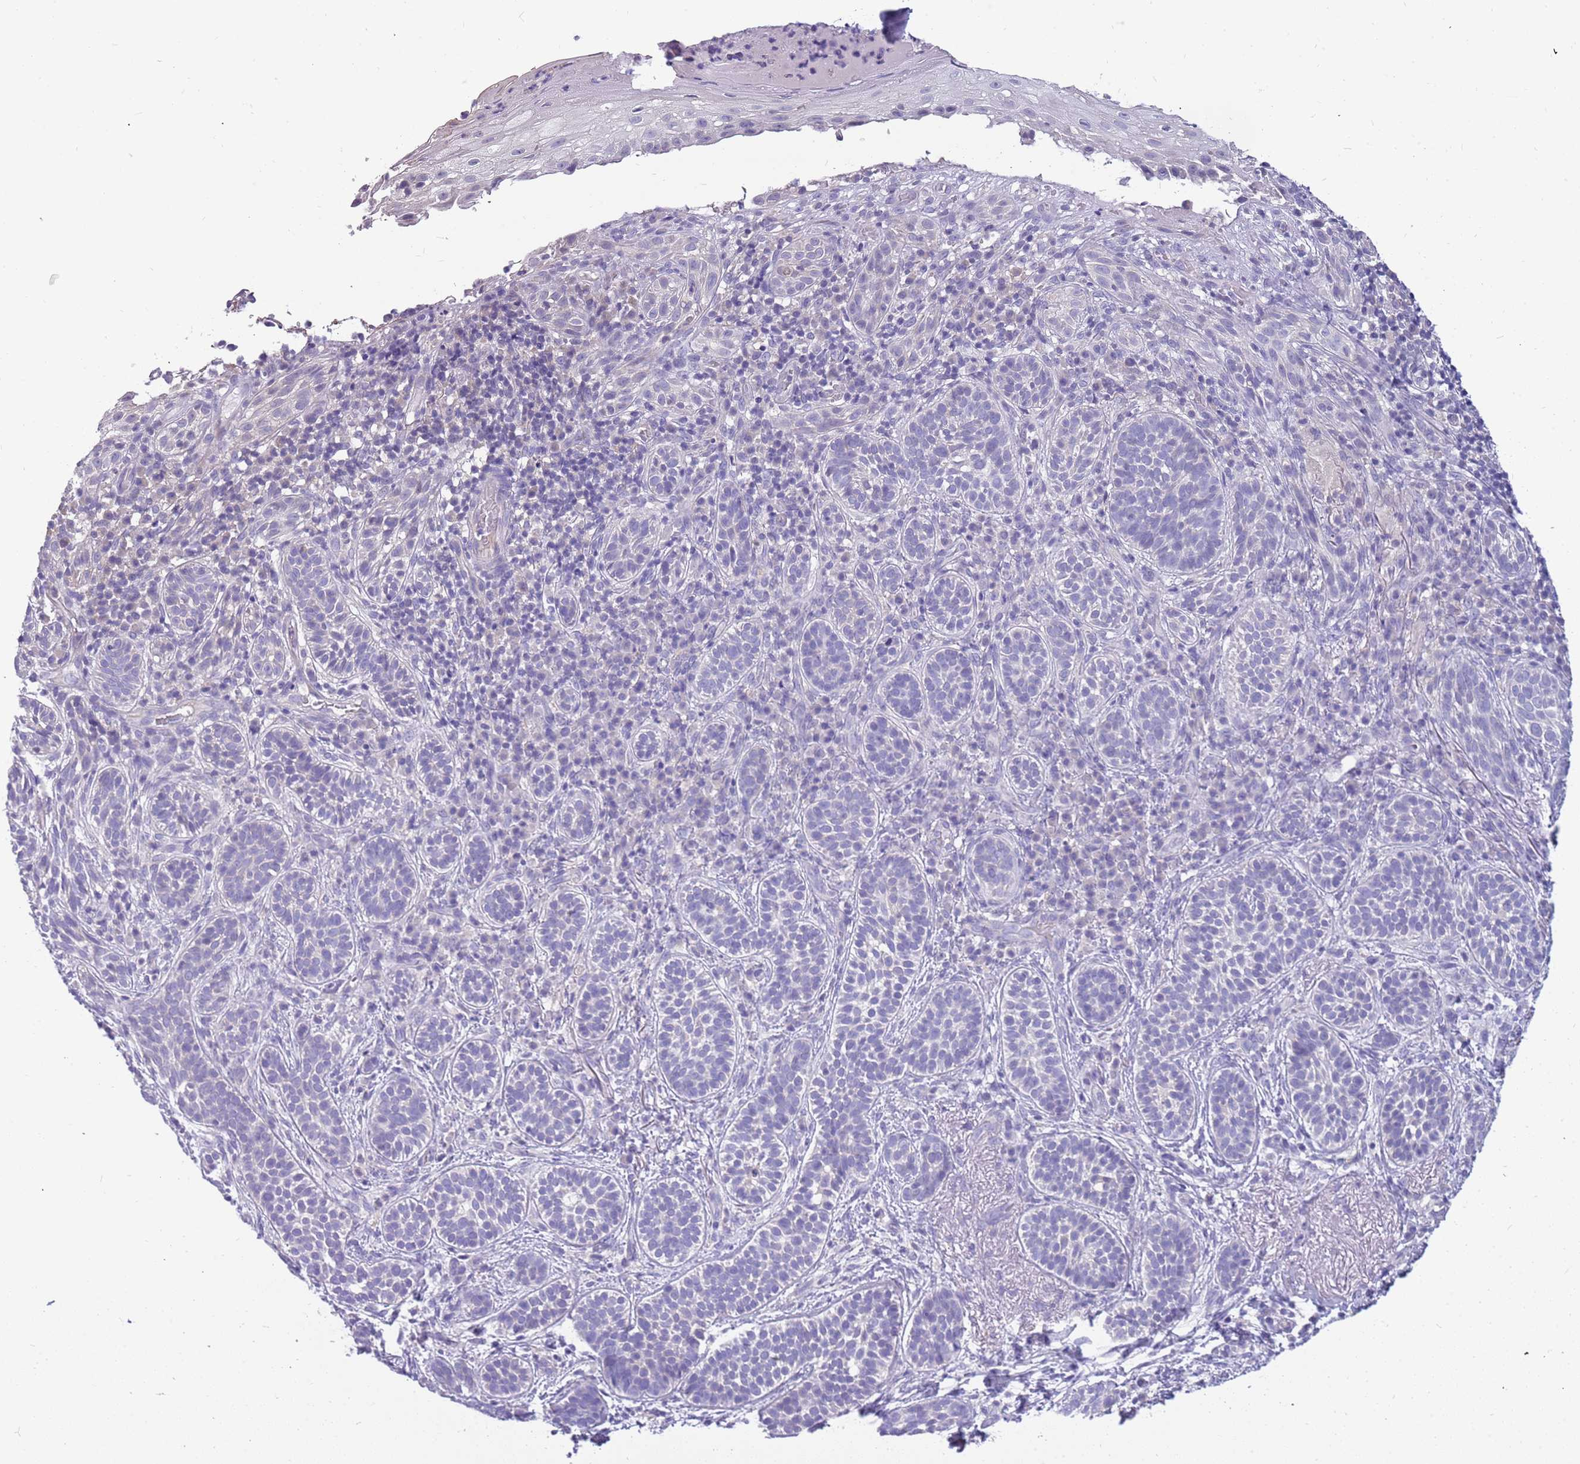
{"staining": {"intensity": "negative", "quantity": "none", "location": "none"}, "tissue": "skin cancer", "cell_type": "Tumor cells", "image_type": "cancer", "snomed": [{"axis": "morphology", "description": "Basal cell carcinoma"}, {"axis": "topography", "description": "Skin"}], "caption": "A high-resolution histopathology image shows immunohistochemistry staining of skin basal cell carcinoma, which demonstrates no significant positivity in tumor cells.", "gene": "RHCG", "patient": {"sex": "male", "age": 71}}